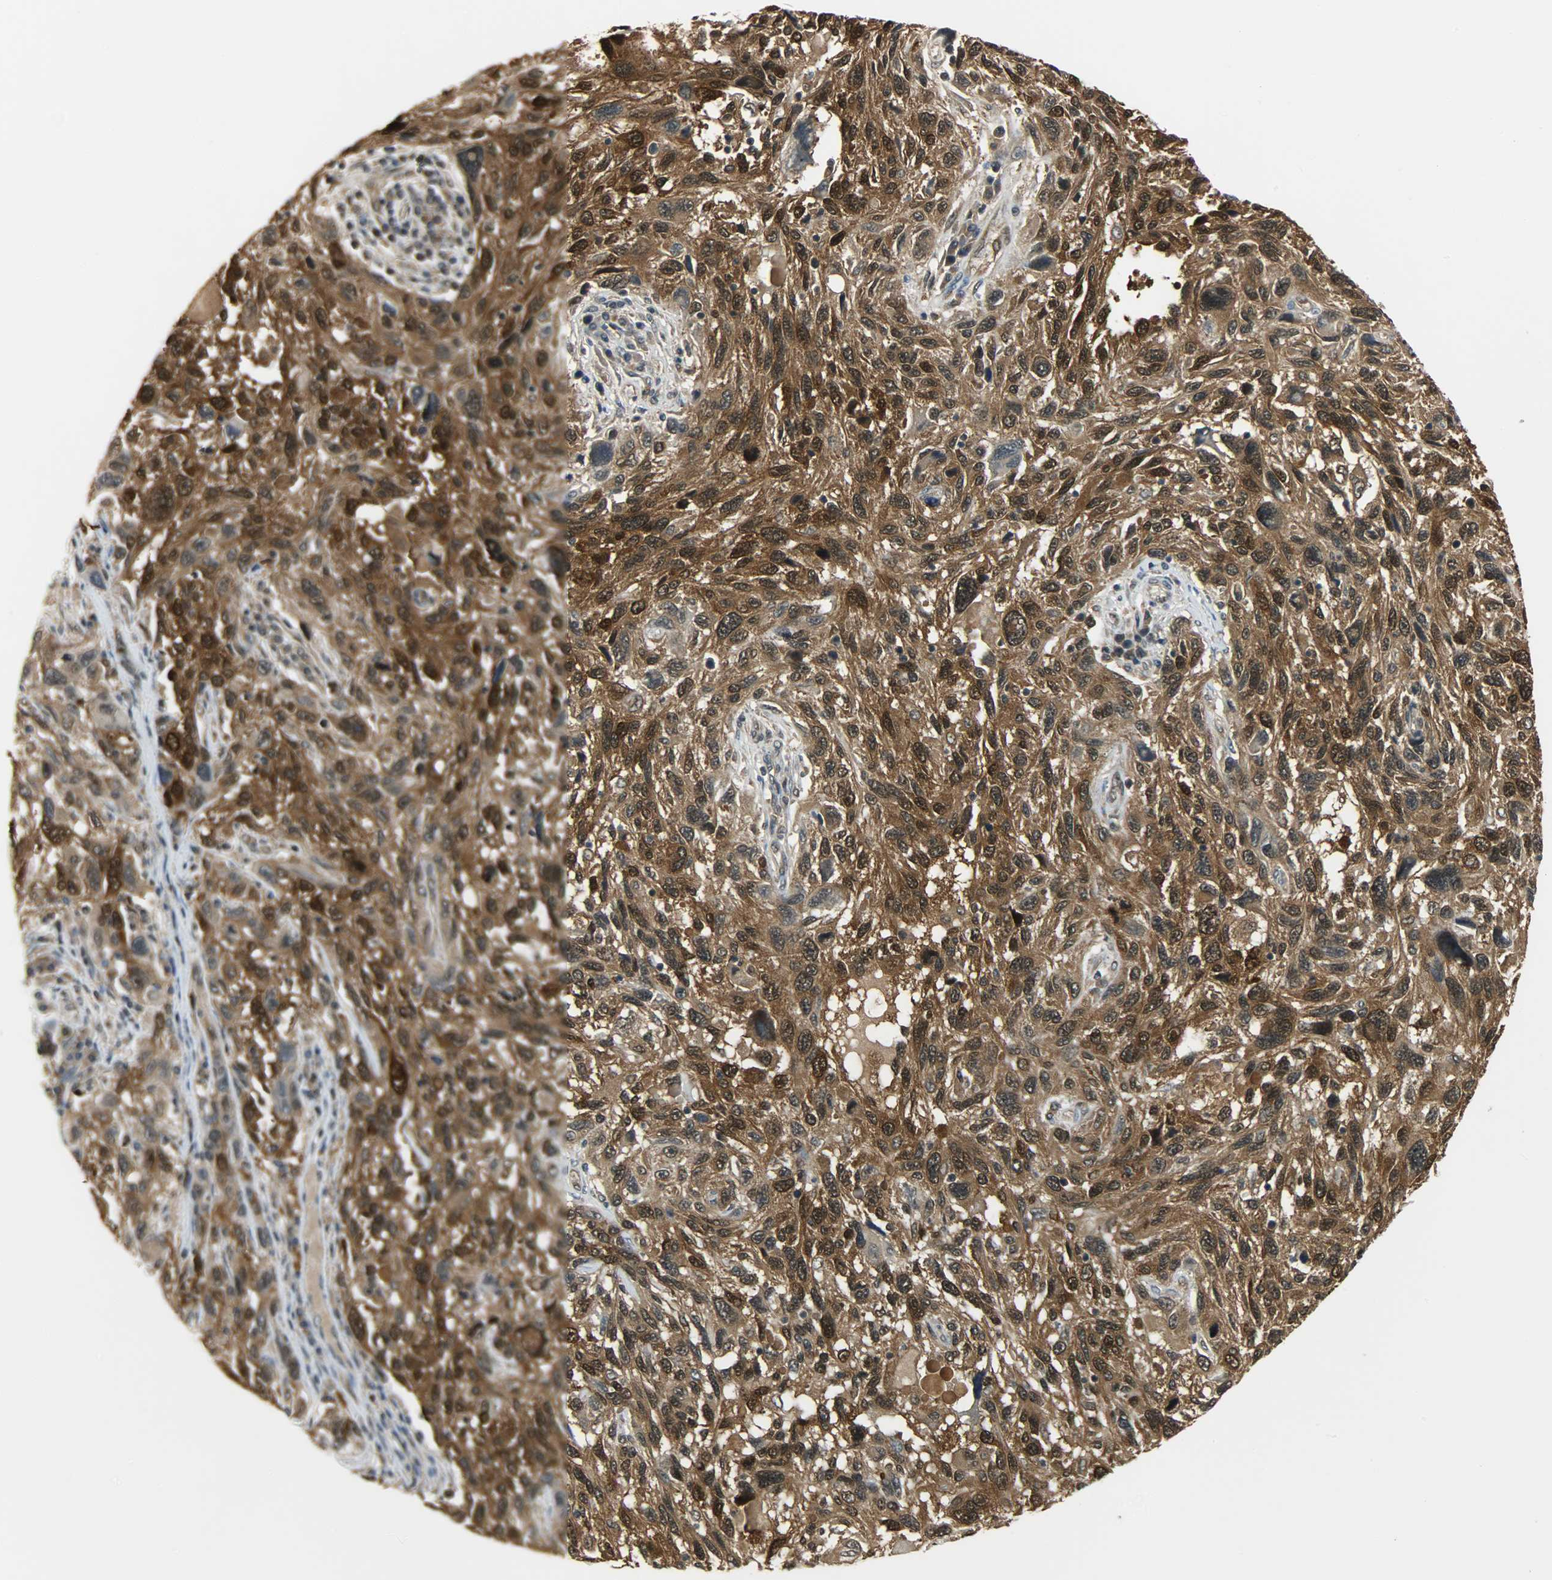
{"staining": {"intensity": "strong", "quantity": ">75%", "location": "cytoplasmic/membranous,nuclear"}, "tissue": "melanoma", "cell_type": "Tumor cells", "image_type": "cancer", "snomed": [{"axis": "morphology", "description": "Malignant melanoma, NOS"}, {"axis": "topography", "description": "Skin"}], "caption": "A histopathology image of human malignant melanoma stained for a protein shows strong cytoplasmic/membranous and nuclear brown staining in tumor cells.", "gene": "EIF4EBP1", "patient": {"sex": "male", "age": 53}}